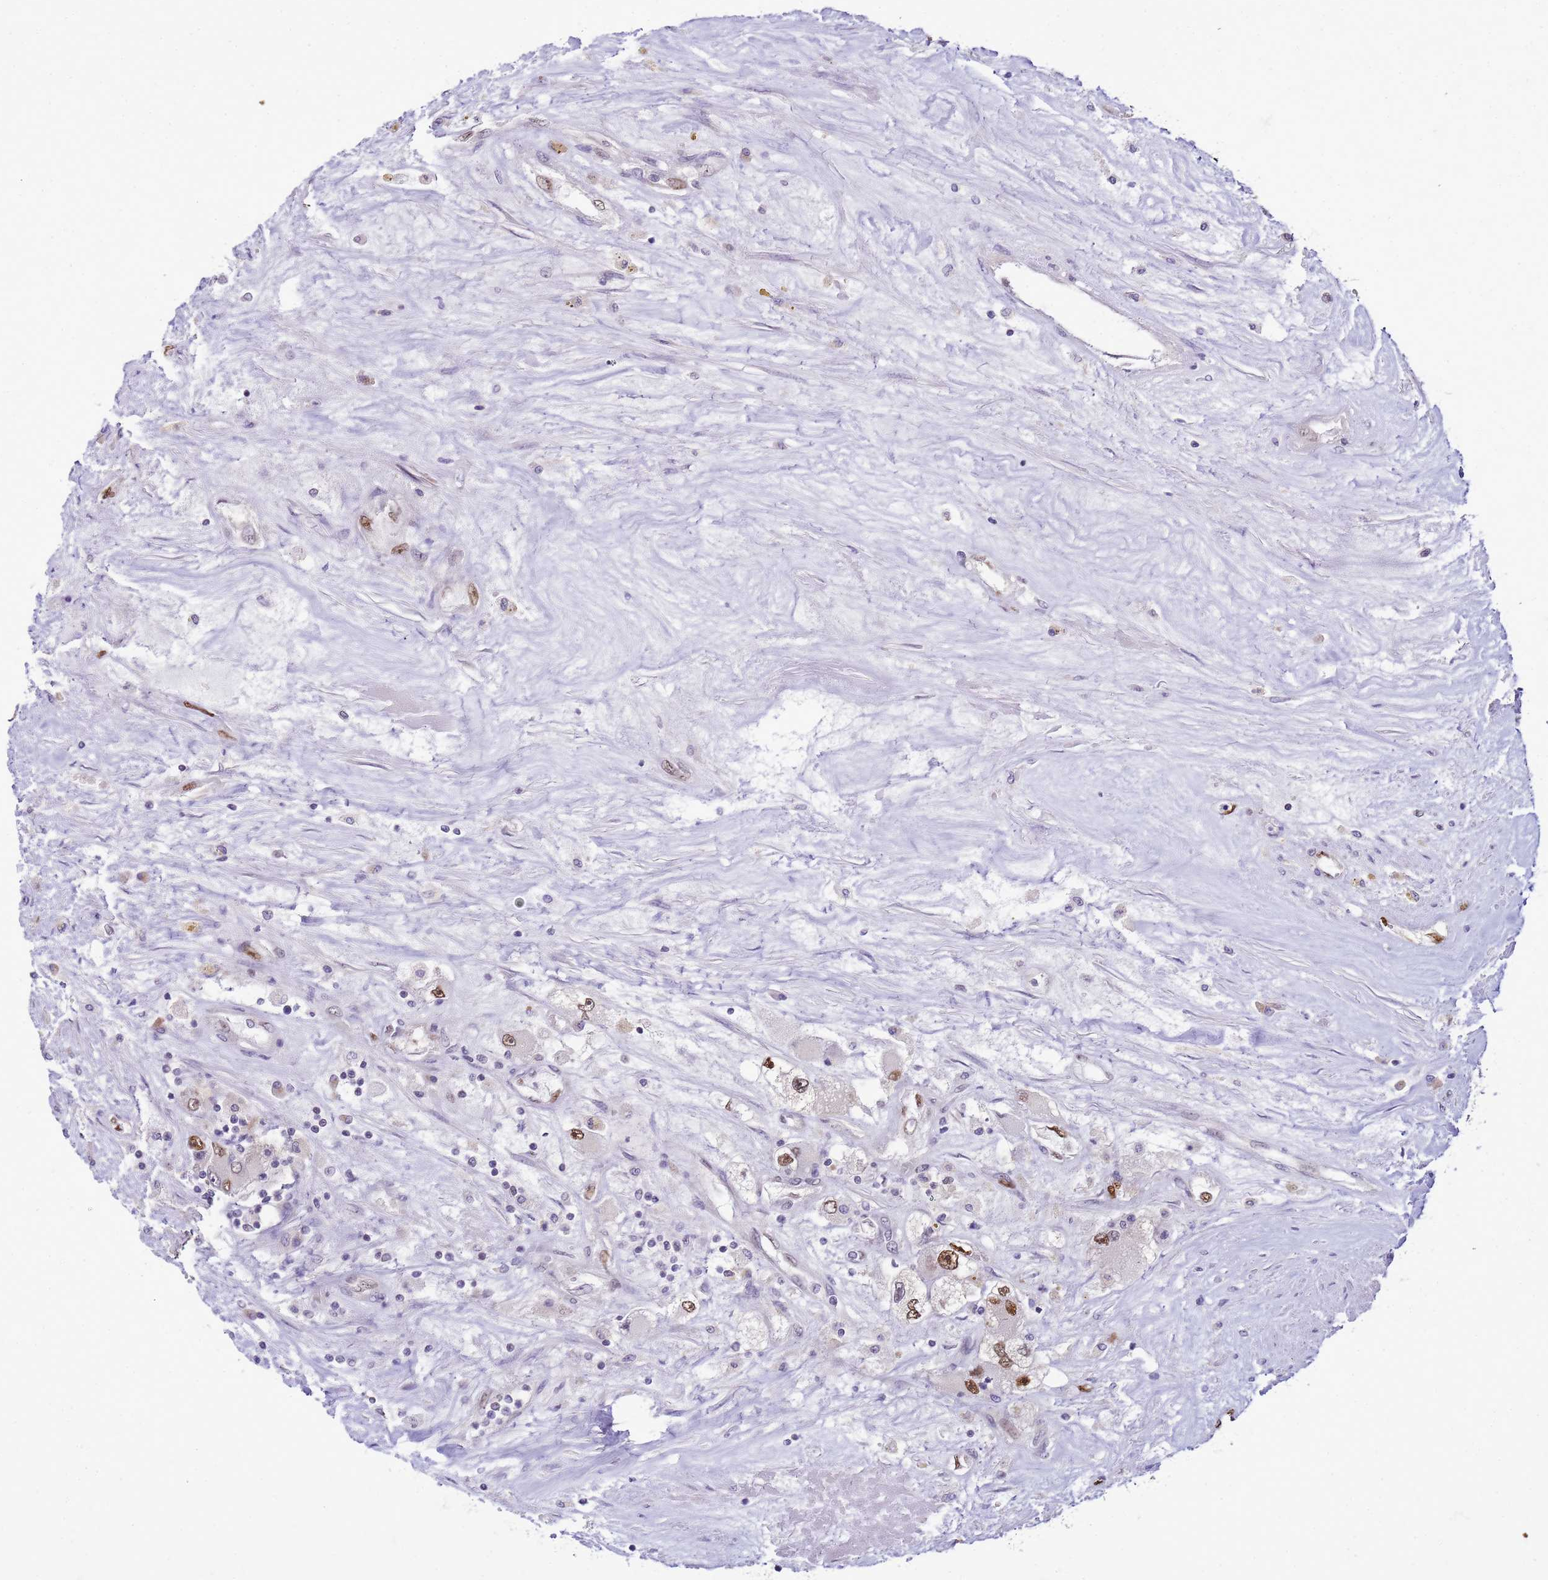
{"staining": {"intensity": "moderate", "quantity": "<25%", "location": "nuclear"}, "tissue": "renal cancer", "cell_type": "Tumor cells", "image_type": "cancer", "snomed": [{"axis": "morphology", "description": "Adenocarcinoma, NOS"}, {"axis": "topography", "description": "Kidney"}], "caption": "Human renal cancer stained with a brown dye exhibits moderate nuclear positive positivity in about <25% of tumor cells.", "gene": "DDI2", "patient": {"sex": "female", "age": 52}}